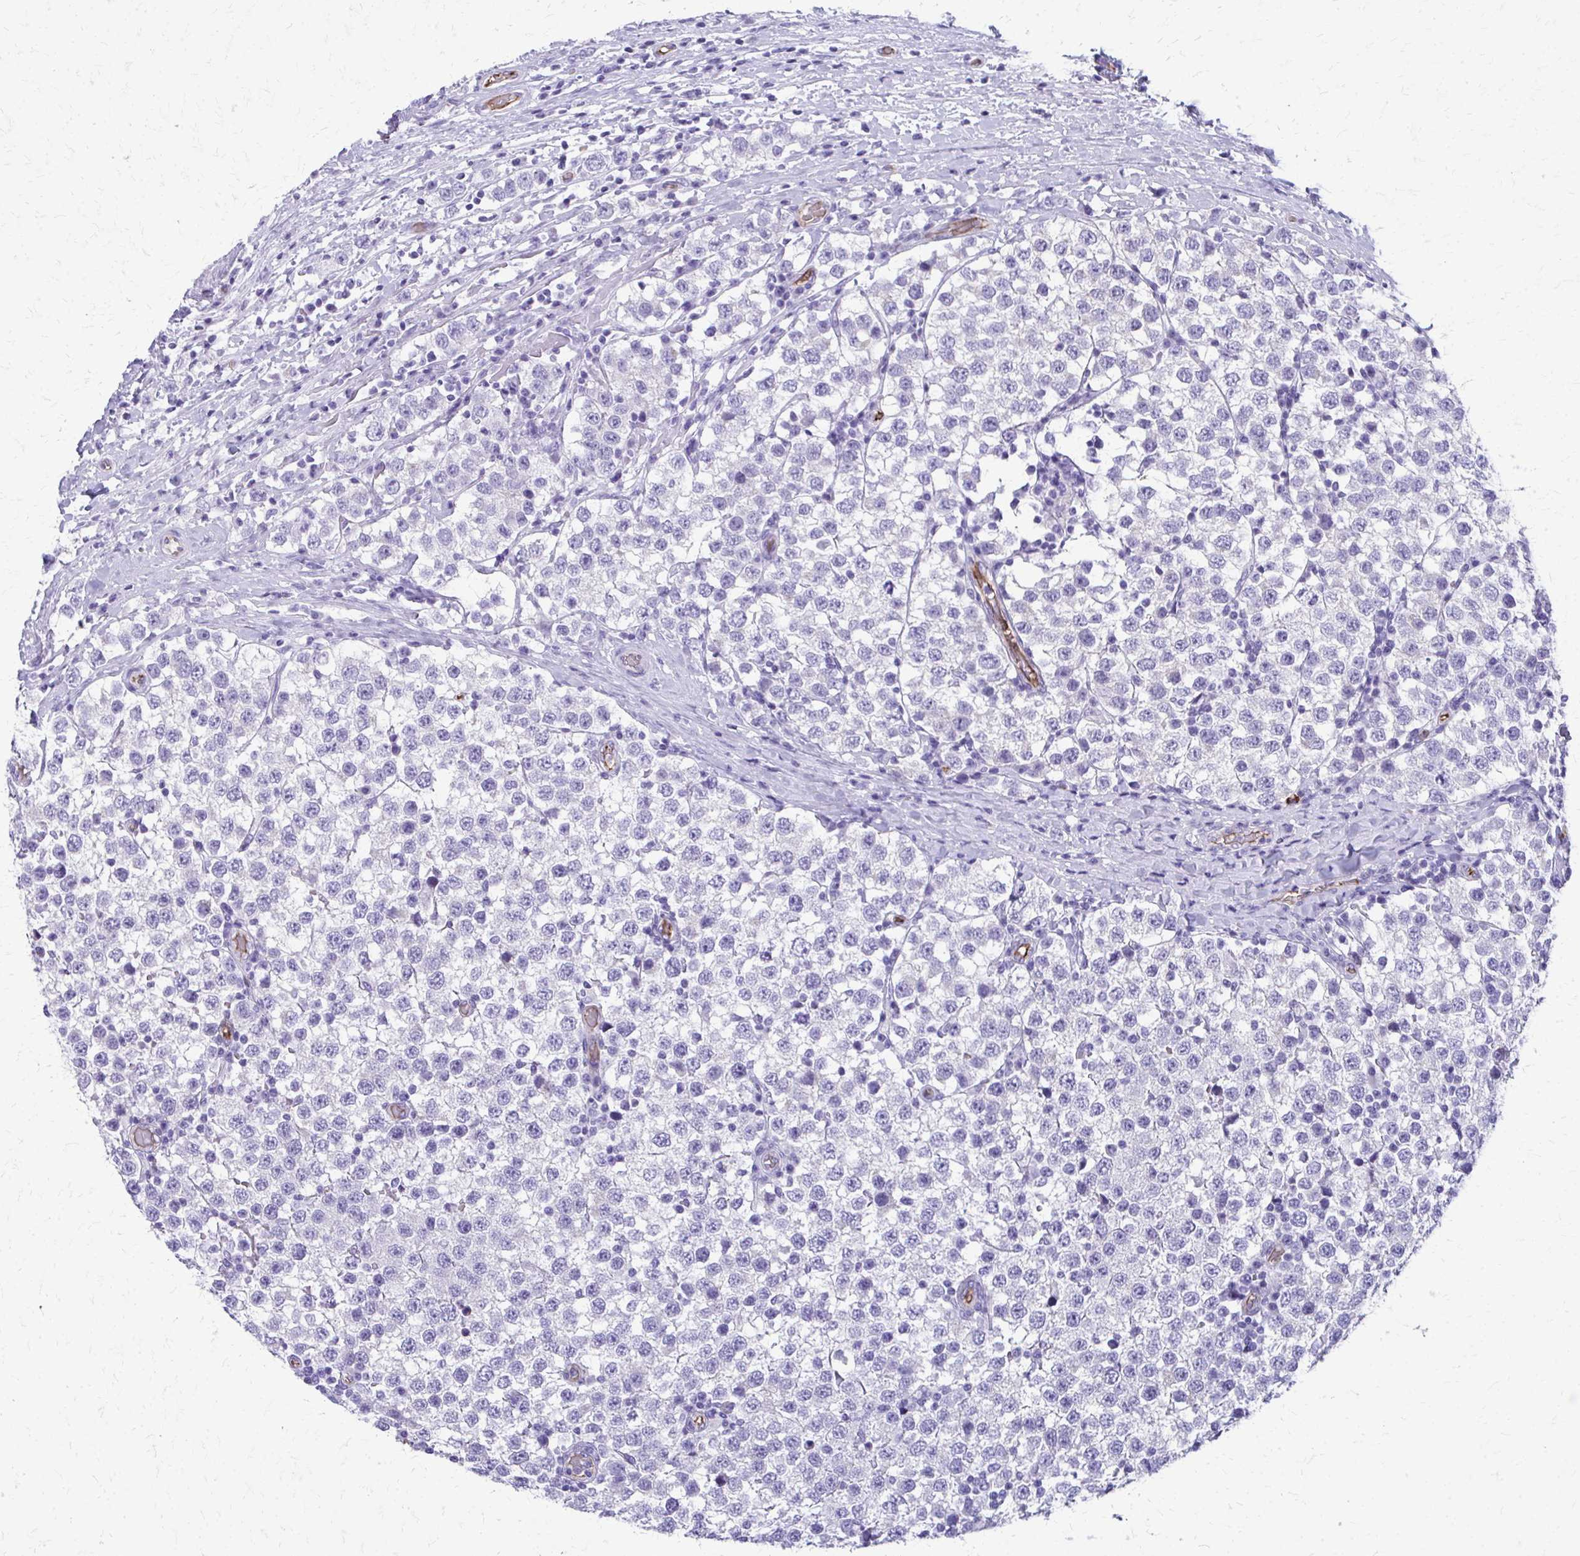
{"staining": {"intensity": "negative", "quantity": "none", "location": "none"}, "tissue": "testis cancer", "cell_type": "Tumor cells", "image_type": "cancer", "snomed": [{"axis": "morphology", "description": "Seminoma, NOS"}, {"axis": "topography", "description": "Testis"}], "caption": "A micrograph of human testis cancer is negative for staining in tumor cells. (DAB IHC with hematoxylin counter stain).", "gene": "TPSG1", "patient": {"sex": "male", "age": 34}}